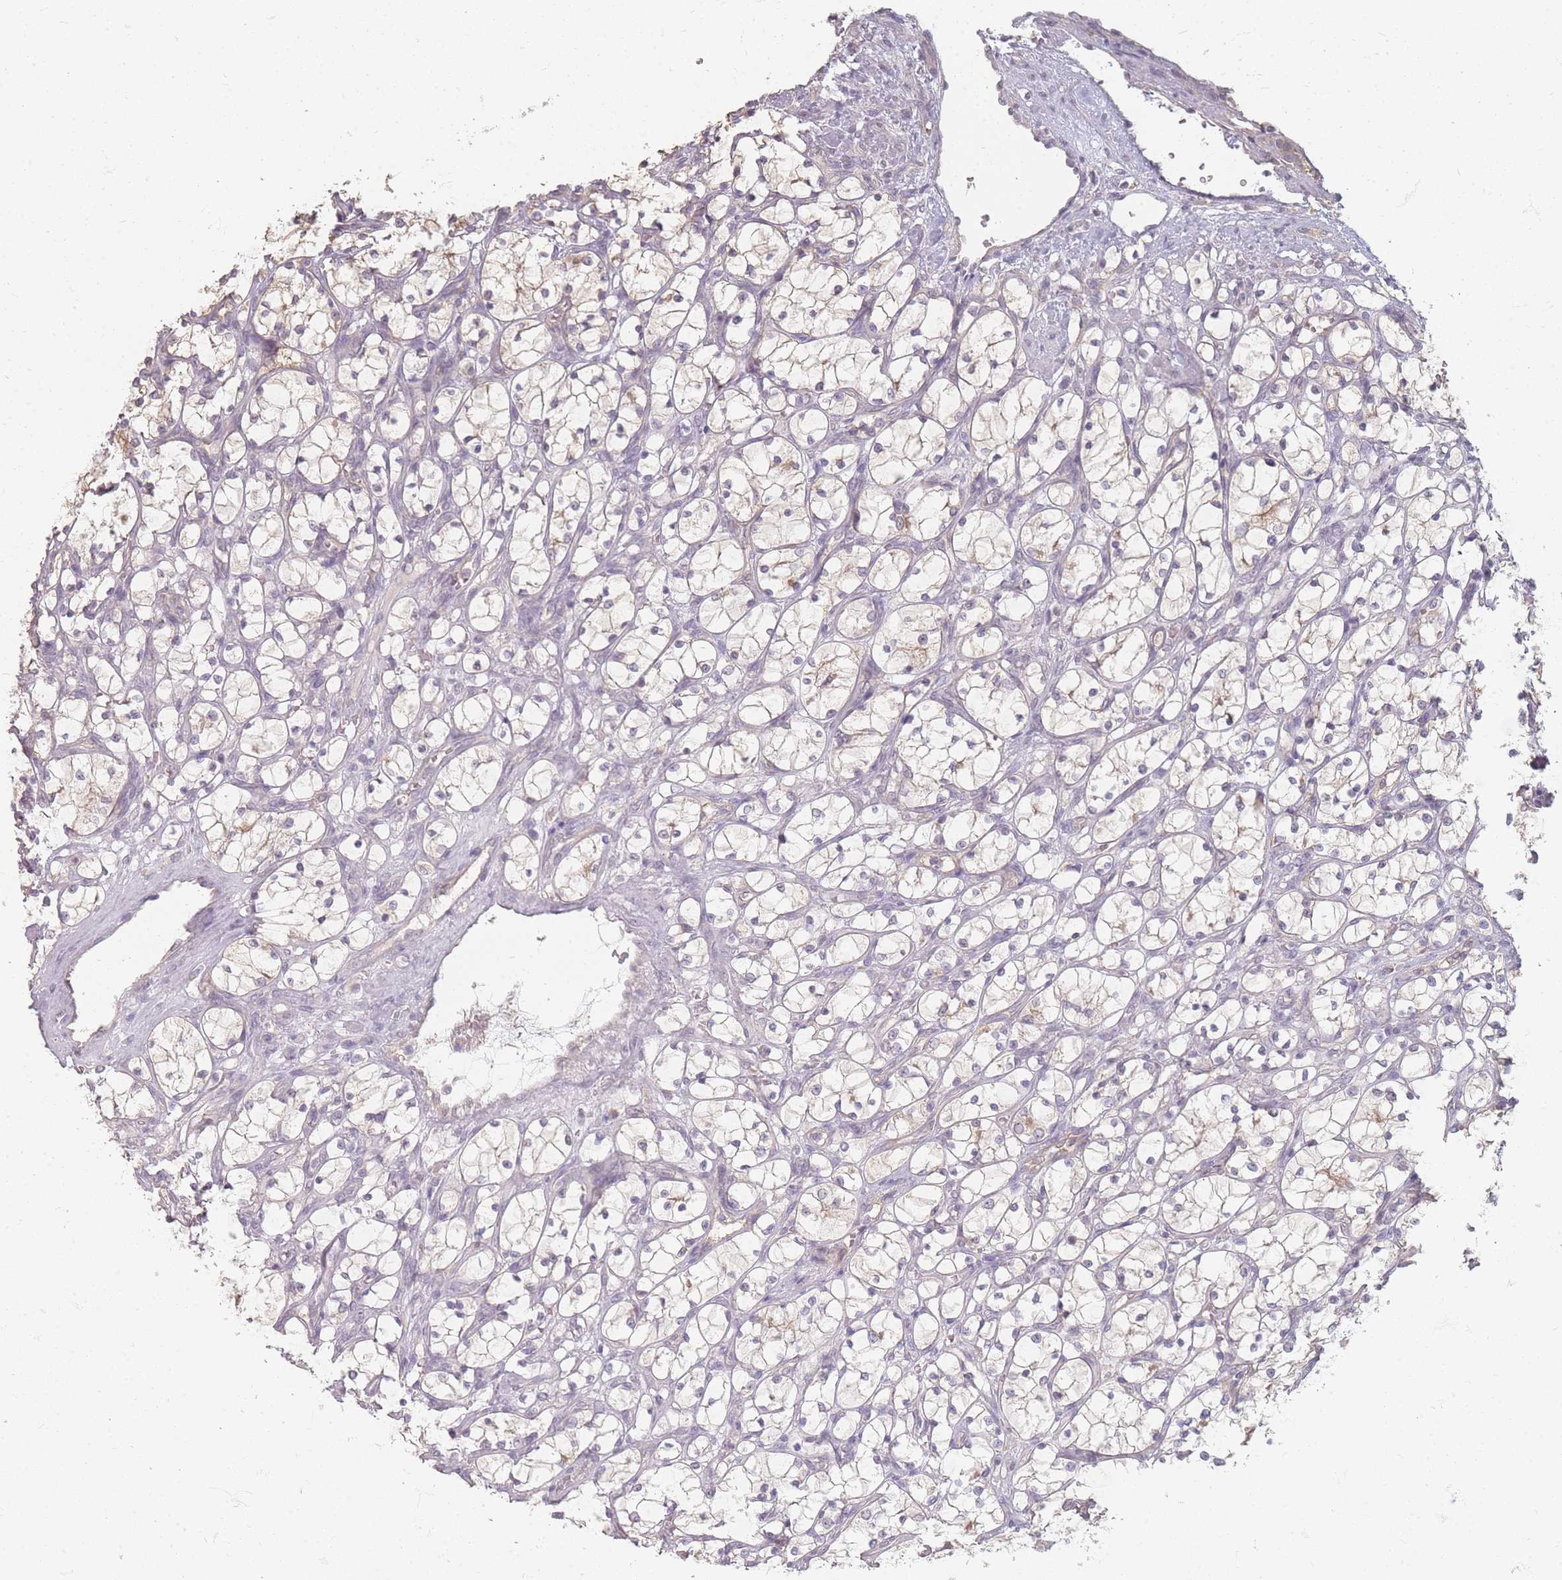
{"staining": {"intensity": "negative", "quantity": "none", "location": "none"}, "tissue": "renal cancer", "cell_type": "Tumor cells", "image_type": "cancer", "snomed": [{"axis": "morphology", "description": "Adenocarcinoma, NOS"}, {"axis": "topography", "description": "Kidney"}], "caption": "An immunohistochemistry (IHC) image of renal cancer is shown. There is no staining in tumor cells of renal cancer.", "gene": "RFTN1", "patient": {"sex": "female", "age": 69}}